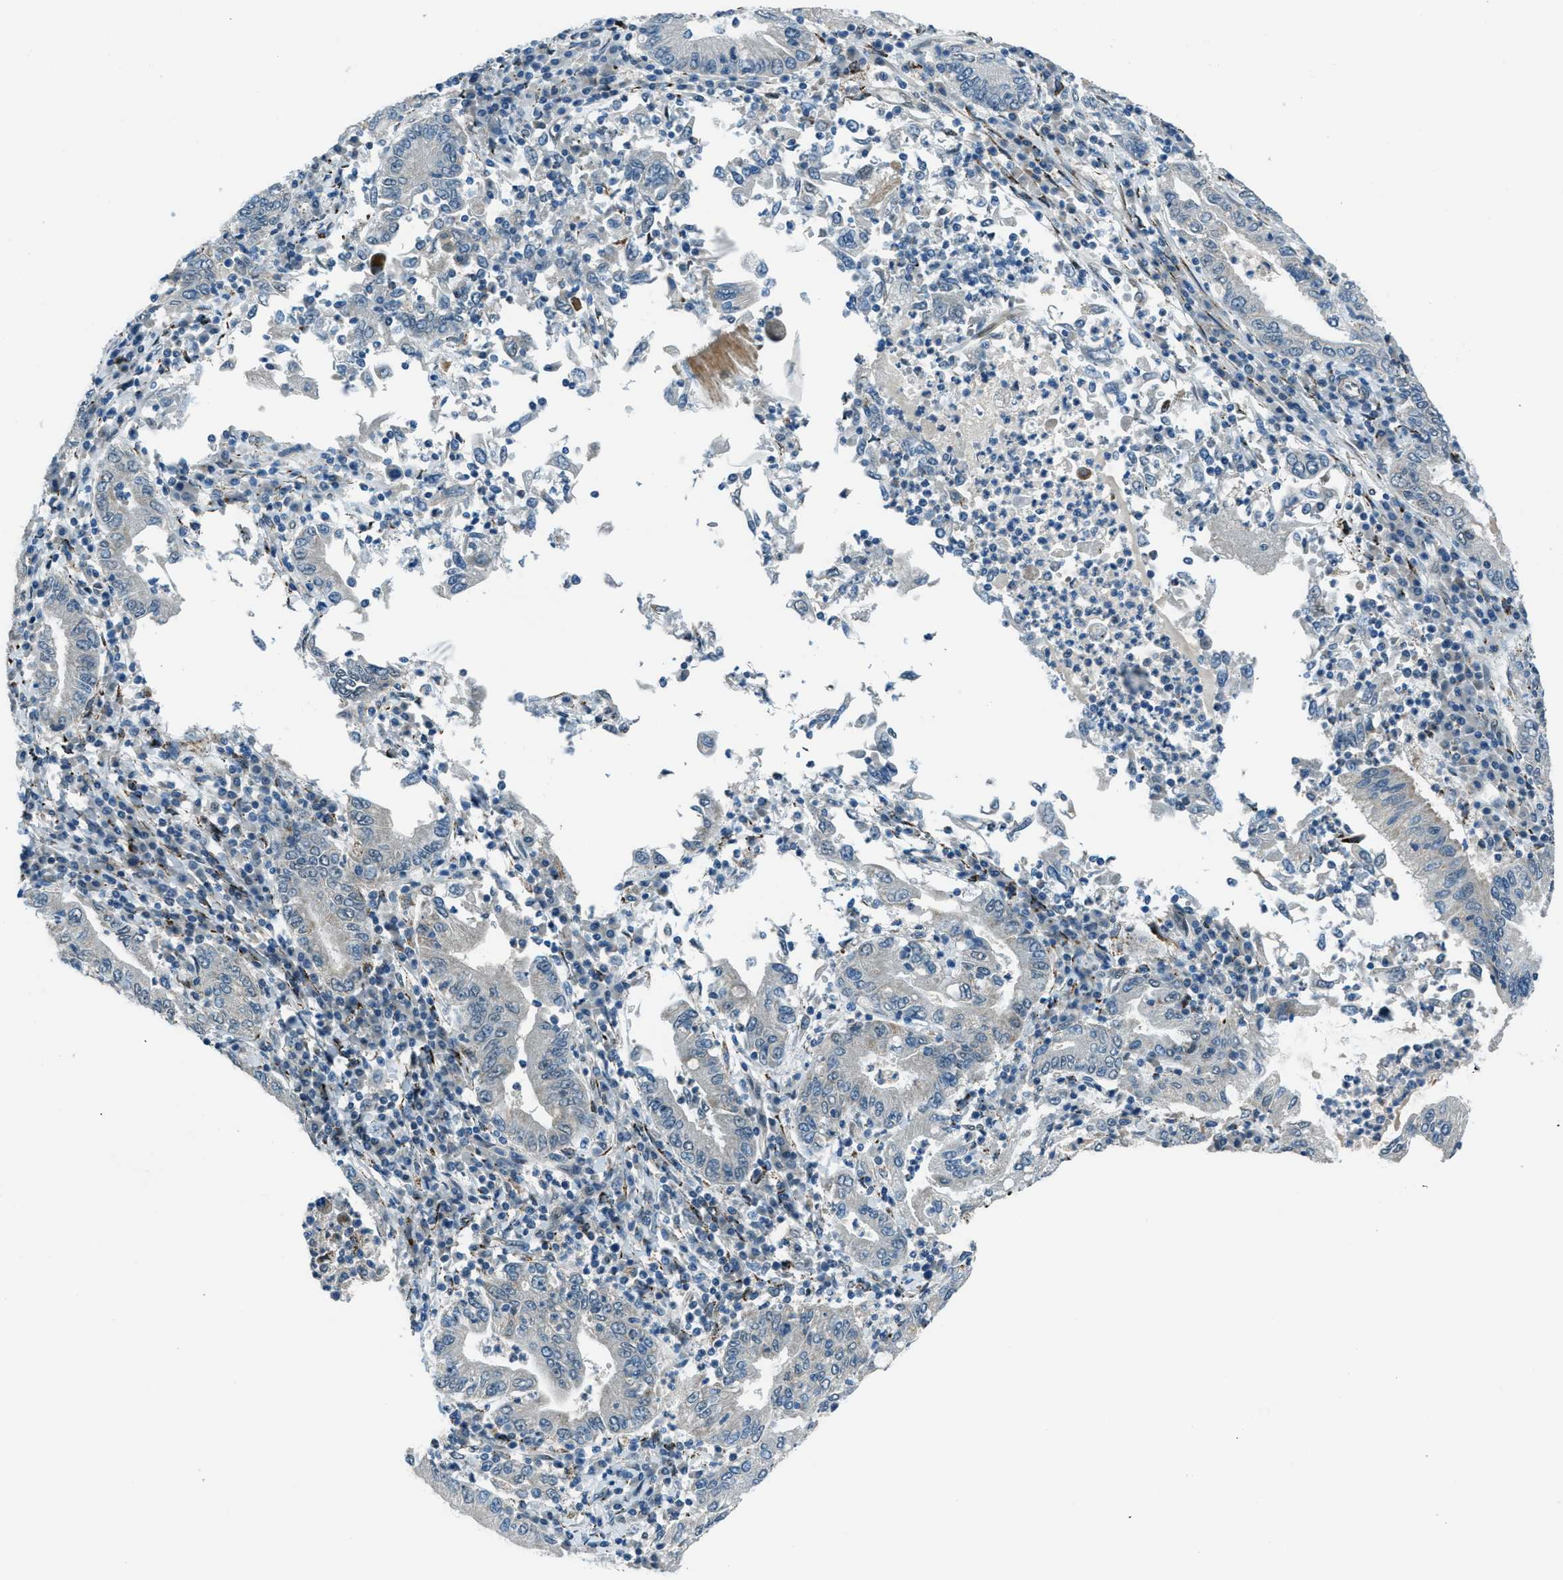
{"staining": {"intensity": "negative", "quantity": "none", "location": "none"}, "tissue": "stomach cancer", "cell_type": "Tumor cells", "image_type": "cancer", "snomed": [{"axis": "morphology", "description": "Normal tissue, NOS"}, {"axis": "morphology", "description": "Adenocarcinoma, NOS"}, {"axis": "topography", "description": "Esophagus"}, {"axis": "topography", "description": "Stomach, upper"}, {"axis": "topography", "description": "Peripheral nerve tissue"}], "caption": "The micrograph reveals no significant expression in tumor cells of stomach cancer.", "gene": "NPEPL1", "patient": {"sex": "male", "age": 62}}